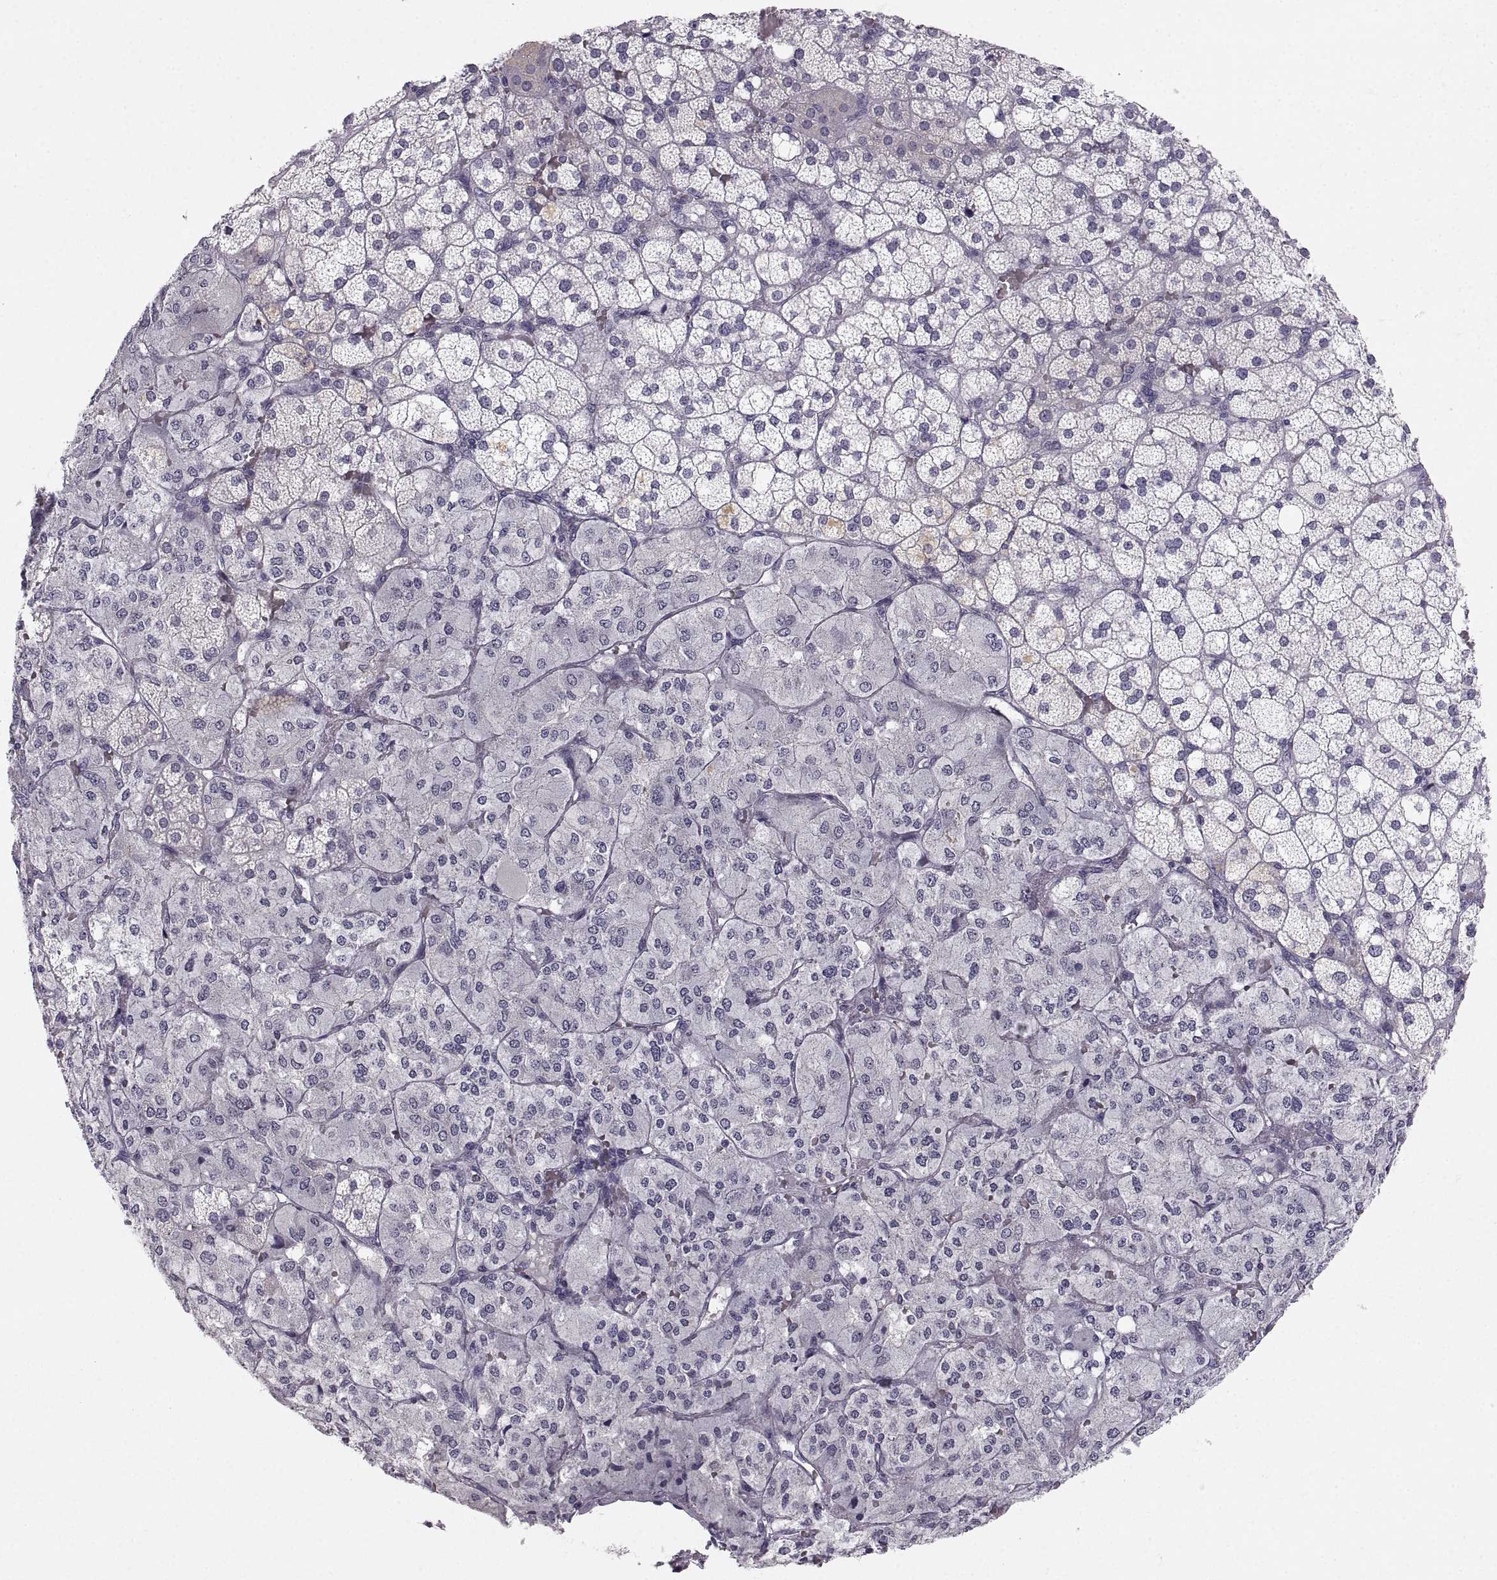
{"staining": {"intensity": "negative", "quantity": "none", "location": "none"}, "tissue": "adrenal gland", "cell_type": "Glandular cells", "image_type": "normal", "snomed": [{"axis": "morphology", "description": "Normal tissue, NOS"}, {"axis": "topography", "description": "Adrenal gland"}], "caption": "DAB immunohistochemical staining of unremarkable adrenal gland reveals no significant staining in glandular cells.", "gene": "ZNF185", "patient": {"sex": "male", "age": 53}}